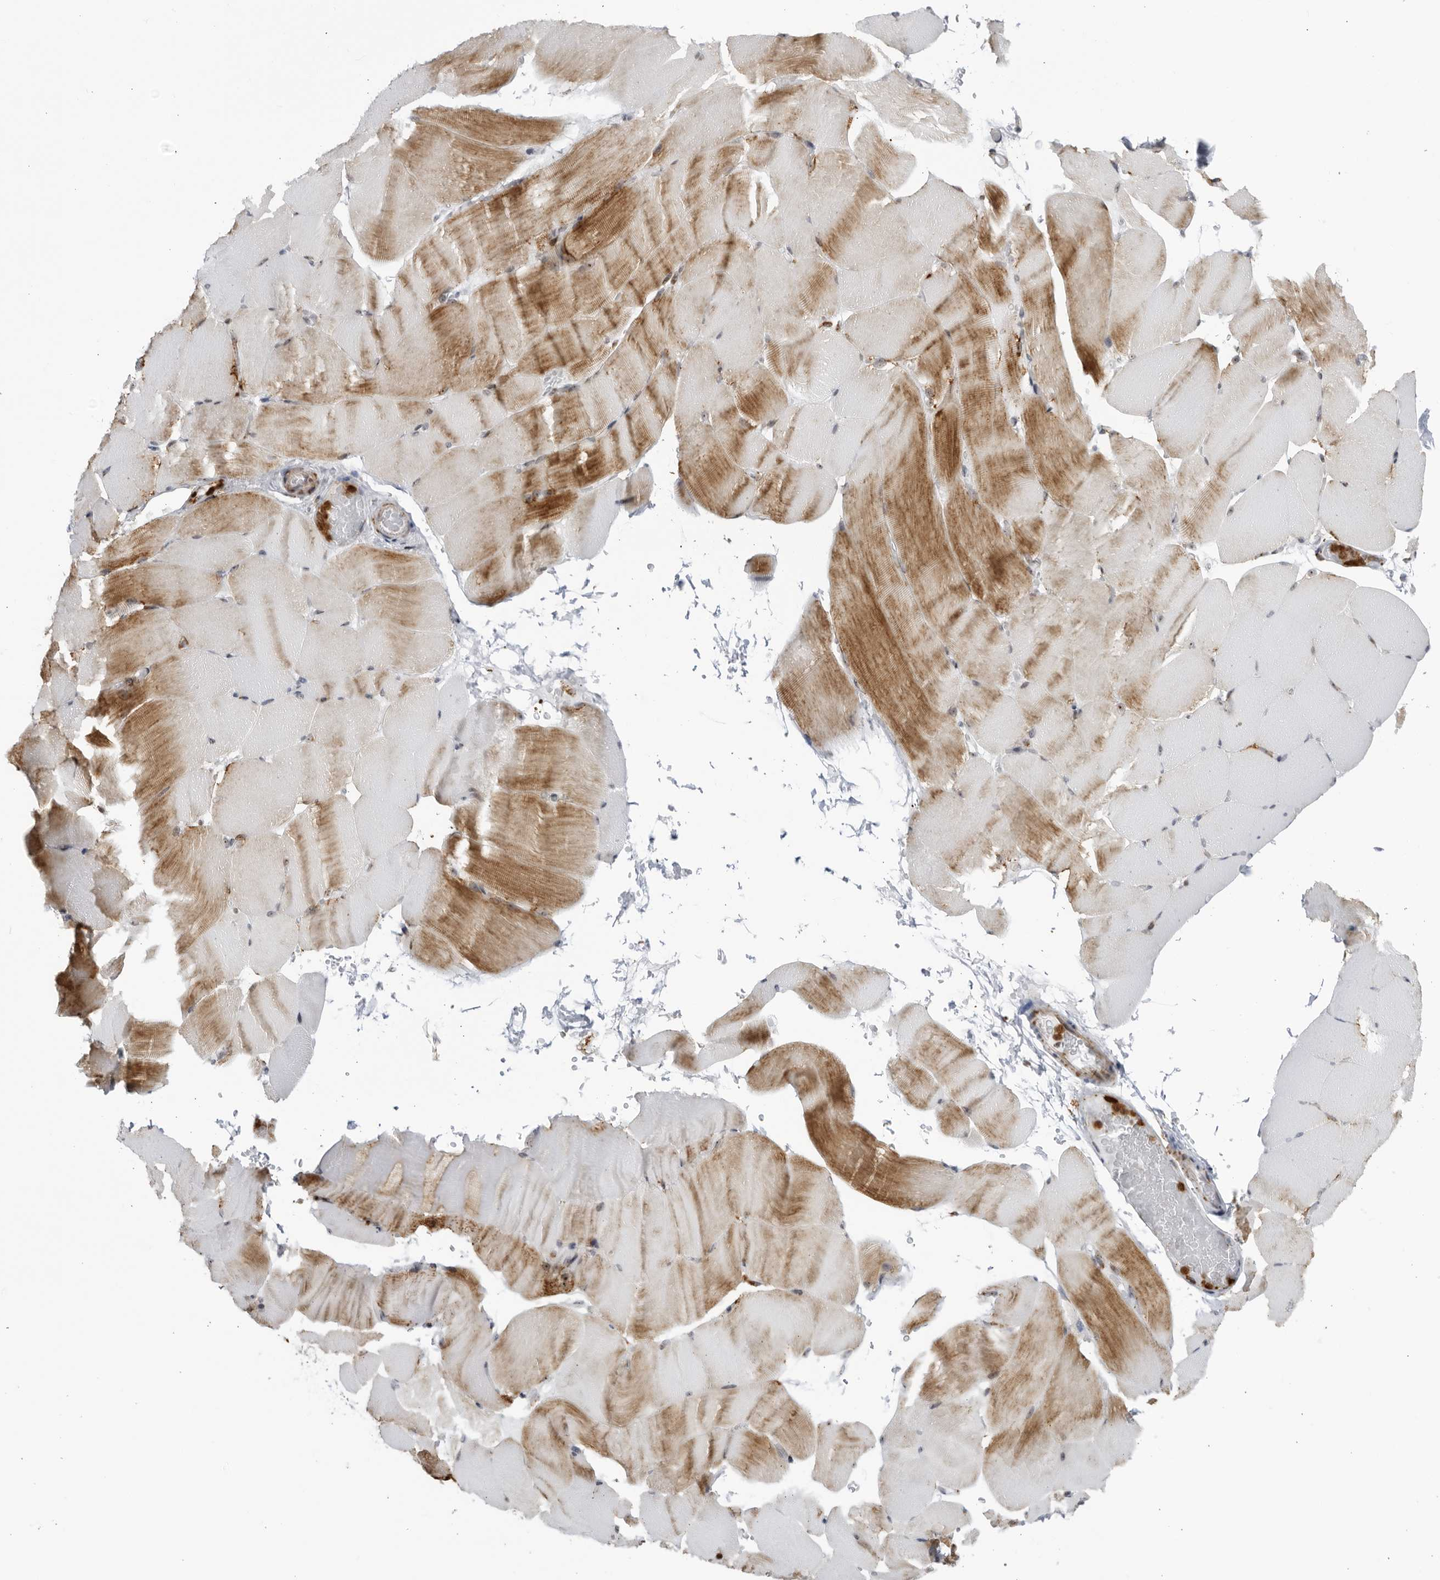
{"staining": {"intensity": "moderate", "quantity": "25%-75%", "location": "cytoplasmic/membranous"}, "tissue": "skeletal muscle", "cell_type": "Myocytes", "image_type": "normal", "snomed": [{"axis": "morphology", "description": "Normal tissue, NOS"}, {"axis": "topography", "description": "Skeletal muscle"}, {"axis": "topography", "description": "Parathyroid gland"}], "caption": "Immunohistochemical staining of unremarkable human skeletal muscle exhibits medium levels of moderate cytoplasmic/membranous positivity in approximately 25%-75% of myocytes. Nuclei are stained in blue.", "gene": "RBM34", "patient": {"sex": "female", "age": 37}}